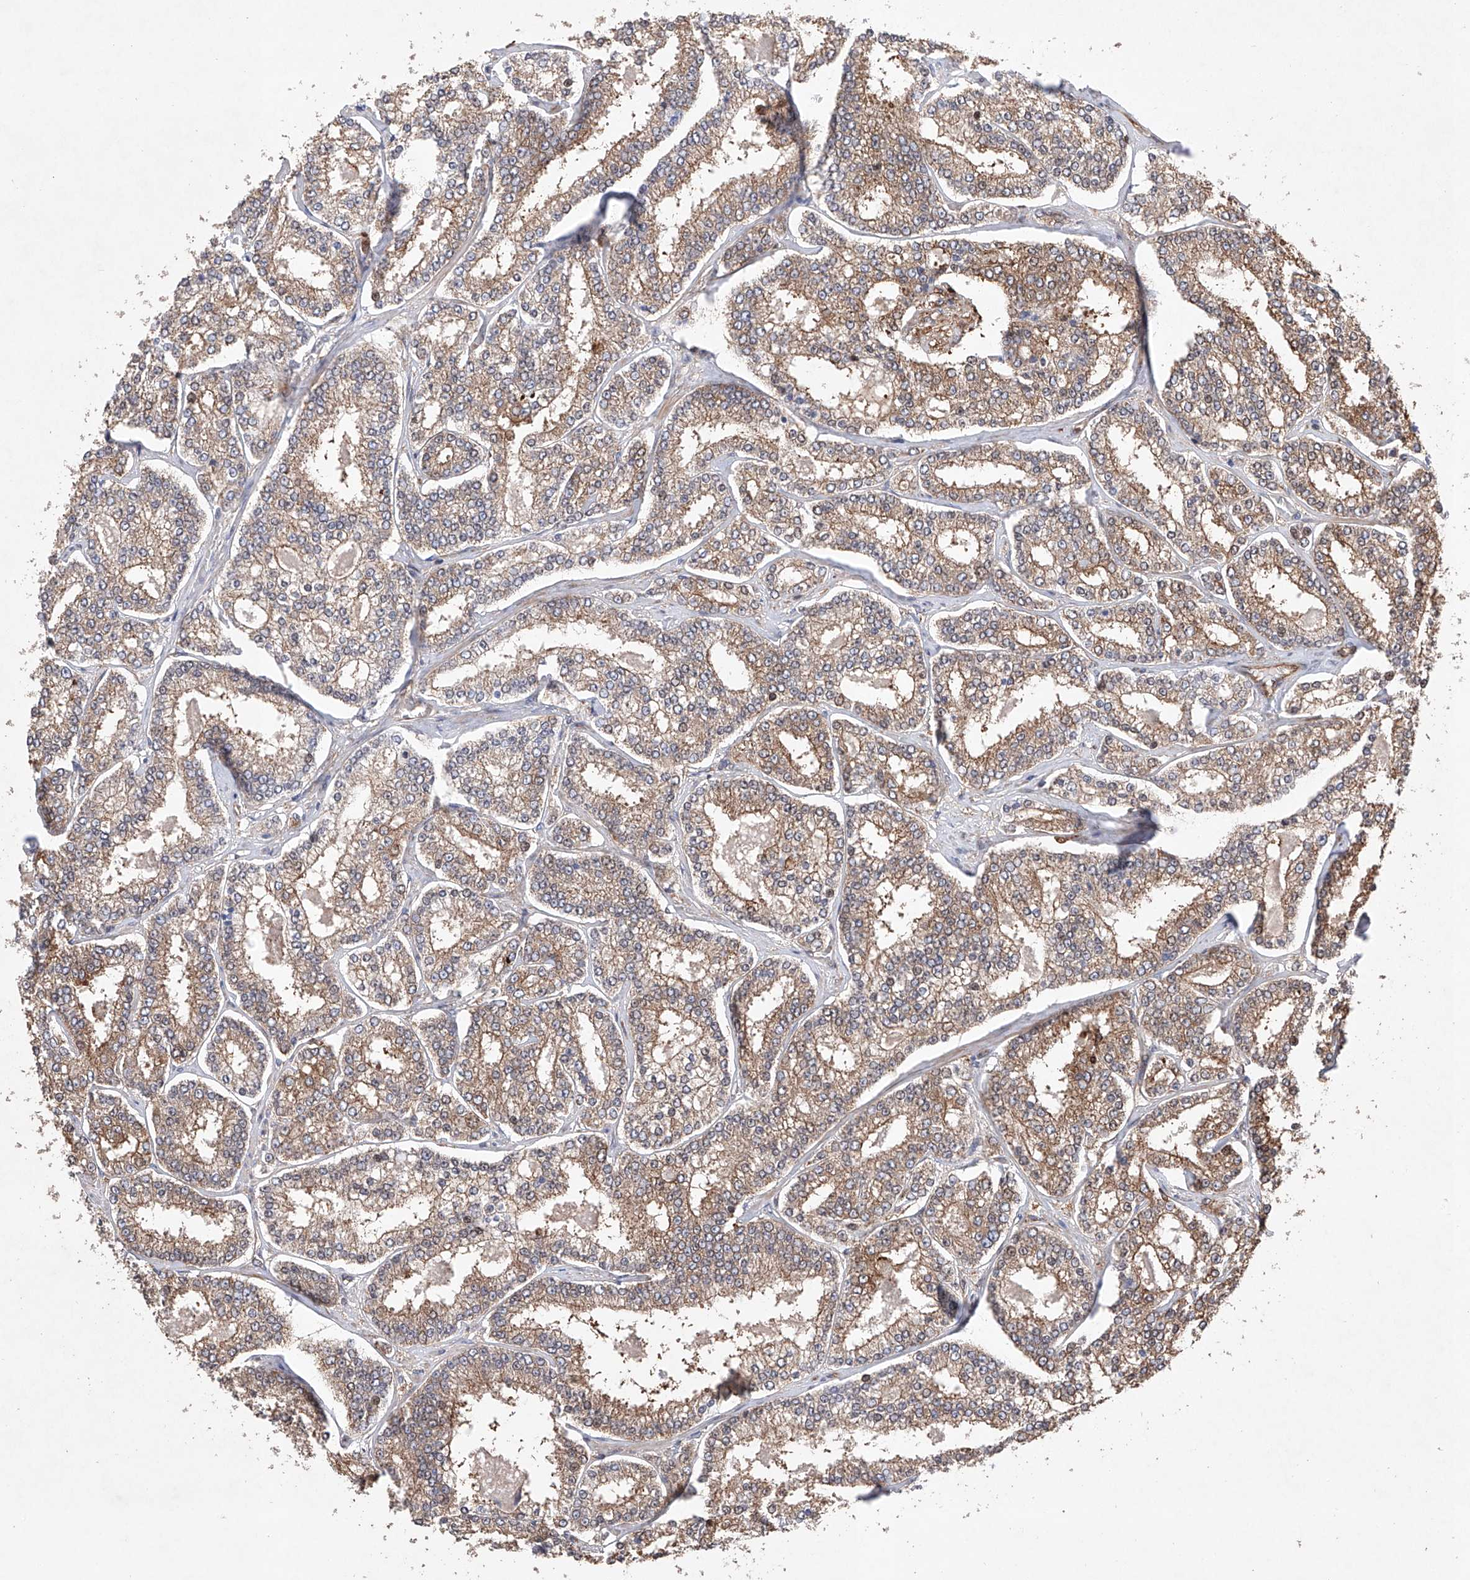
{"staining": {"intensity": "moderate", "quantity": ">75%", "location": "cytoplasmic/membranous"}, "tissue": "prostate cancer", "cell_type": "Tumor cells", "image_type": "cancer", "snomed": [{"axis": "morphology", "description": "Normal tissue, NOS"}, {"axis": "morphology", "description": "Adenocarcinoma, High grade"}, {"axis": "topography", "description": "Prostate"}], "caption": "DAB (3,3'-diaminobenzidine) immunohistochemical staining of human high-grade adenocarcinoma (prostate) demonstrates moderate cytoplasmic/membranous protein expression in about >75% of tumor cells.", "gene": "TIMM23", "patient": {"sex": "male", "age": 83}}